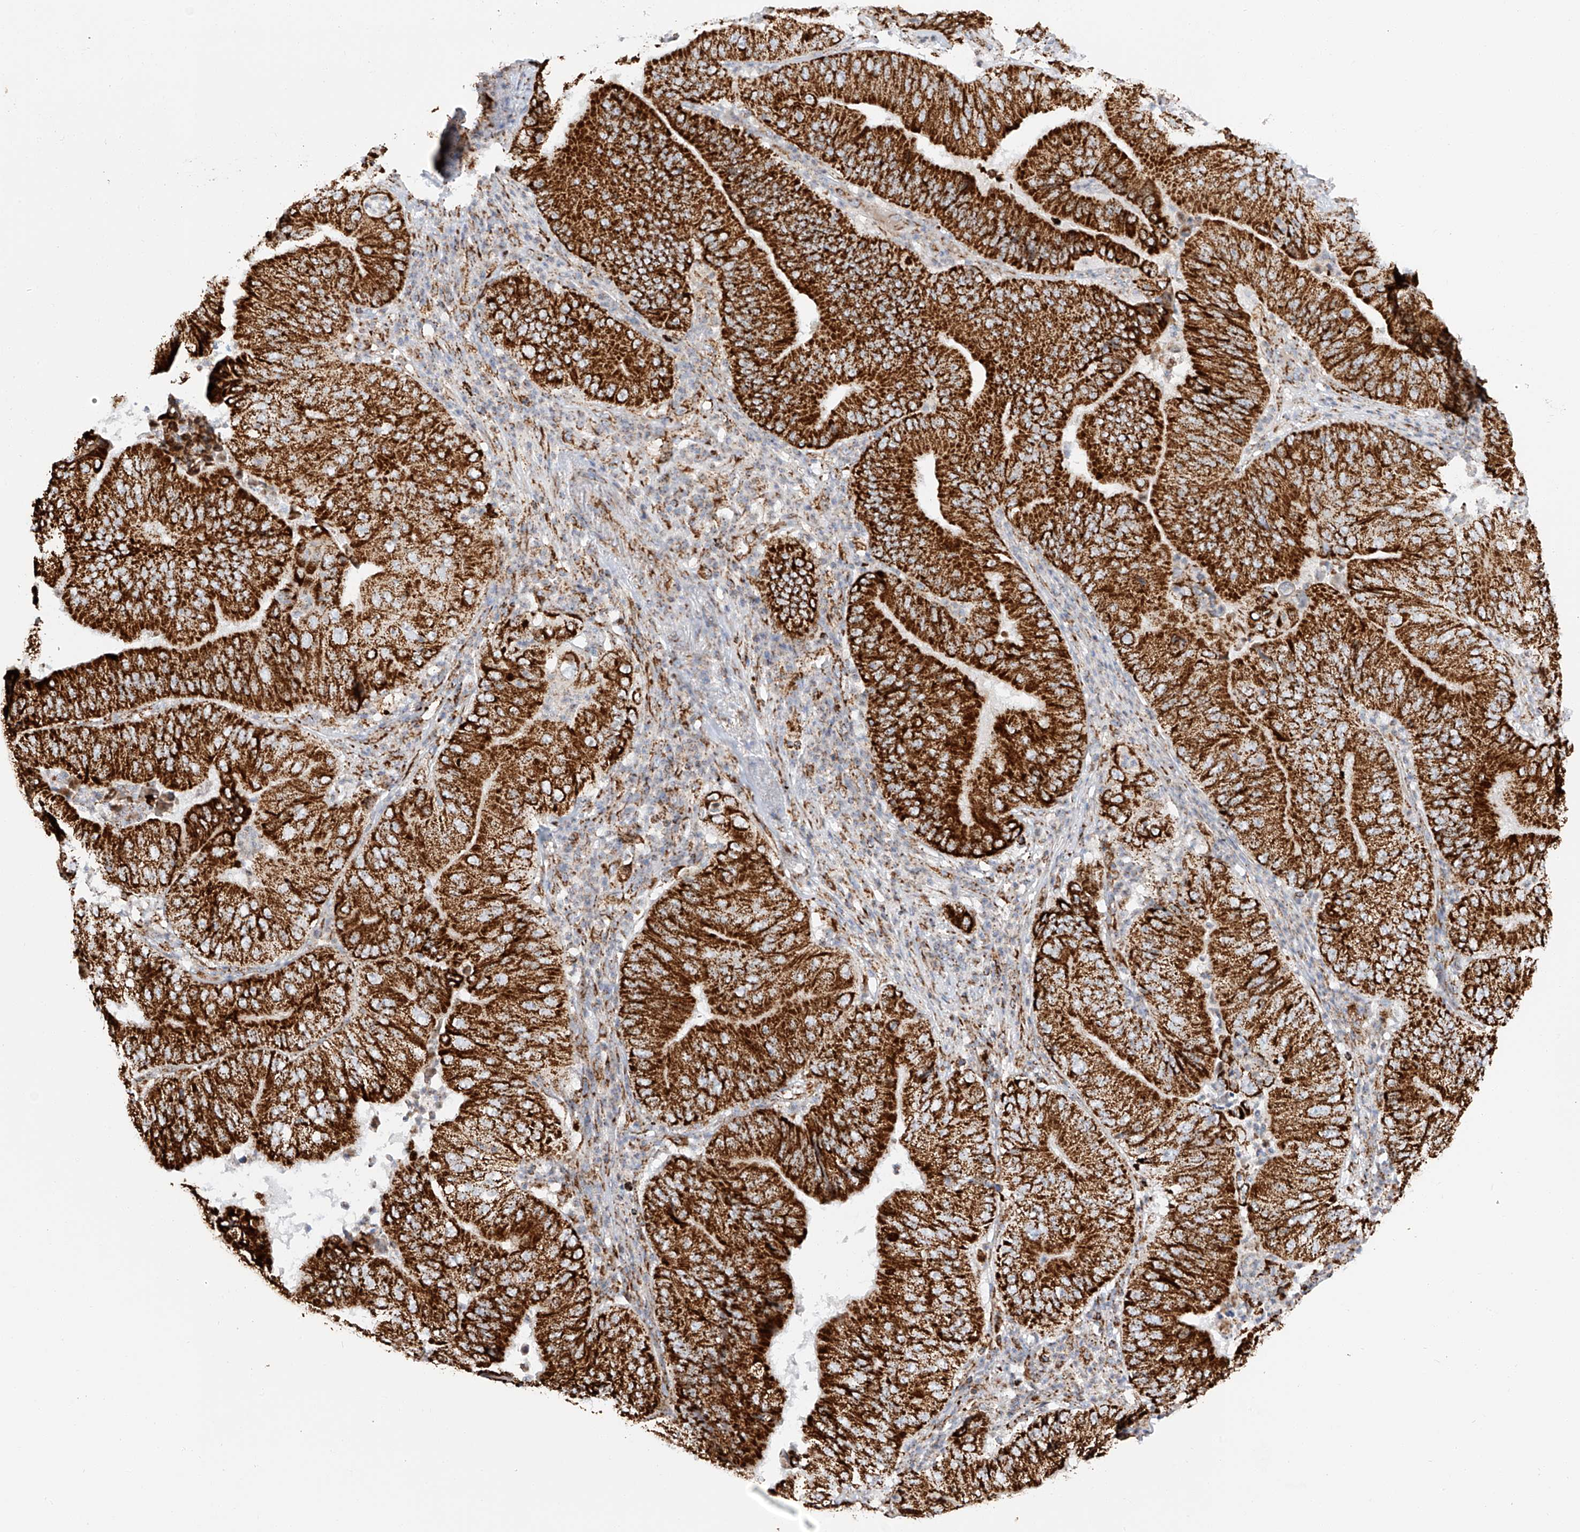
{"staining": {"intensity": "strong", "quantity": ">75%", "location": "cytoplasmic/membranous"}, "tissue": "pancreatic cancer", "cell_type": "Tumor cells", "image_type": "cancer", "snomed": [{"axis": "morphology", "description": "Adenocarcinoma, NOS"}, {"axis": "topography", "description": "Pancreas"}], "caption": "The image demonstrates a brown stain indicating the presence of a protein in the cytoplasmic/membranous of tumor cells in pancreatic adenocarcinoma.", "gene": "TTC27", "patient": {"sex": "female", "age": 77}}